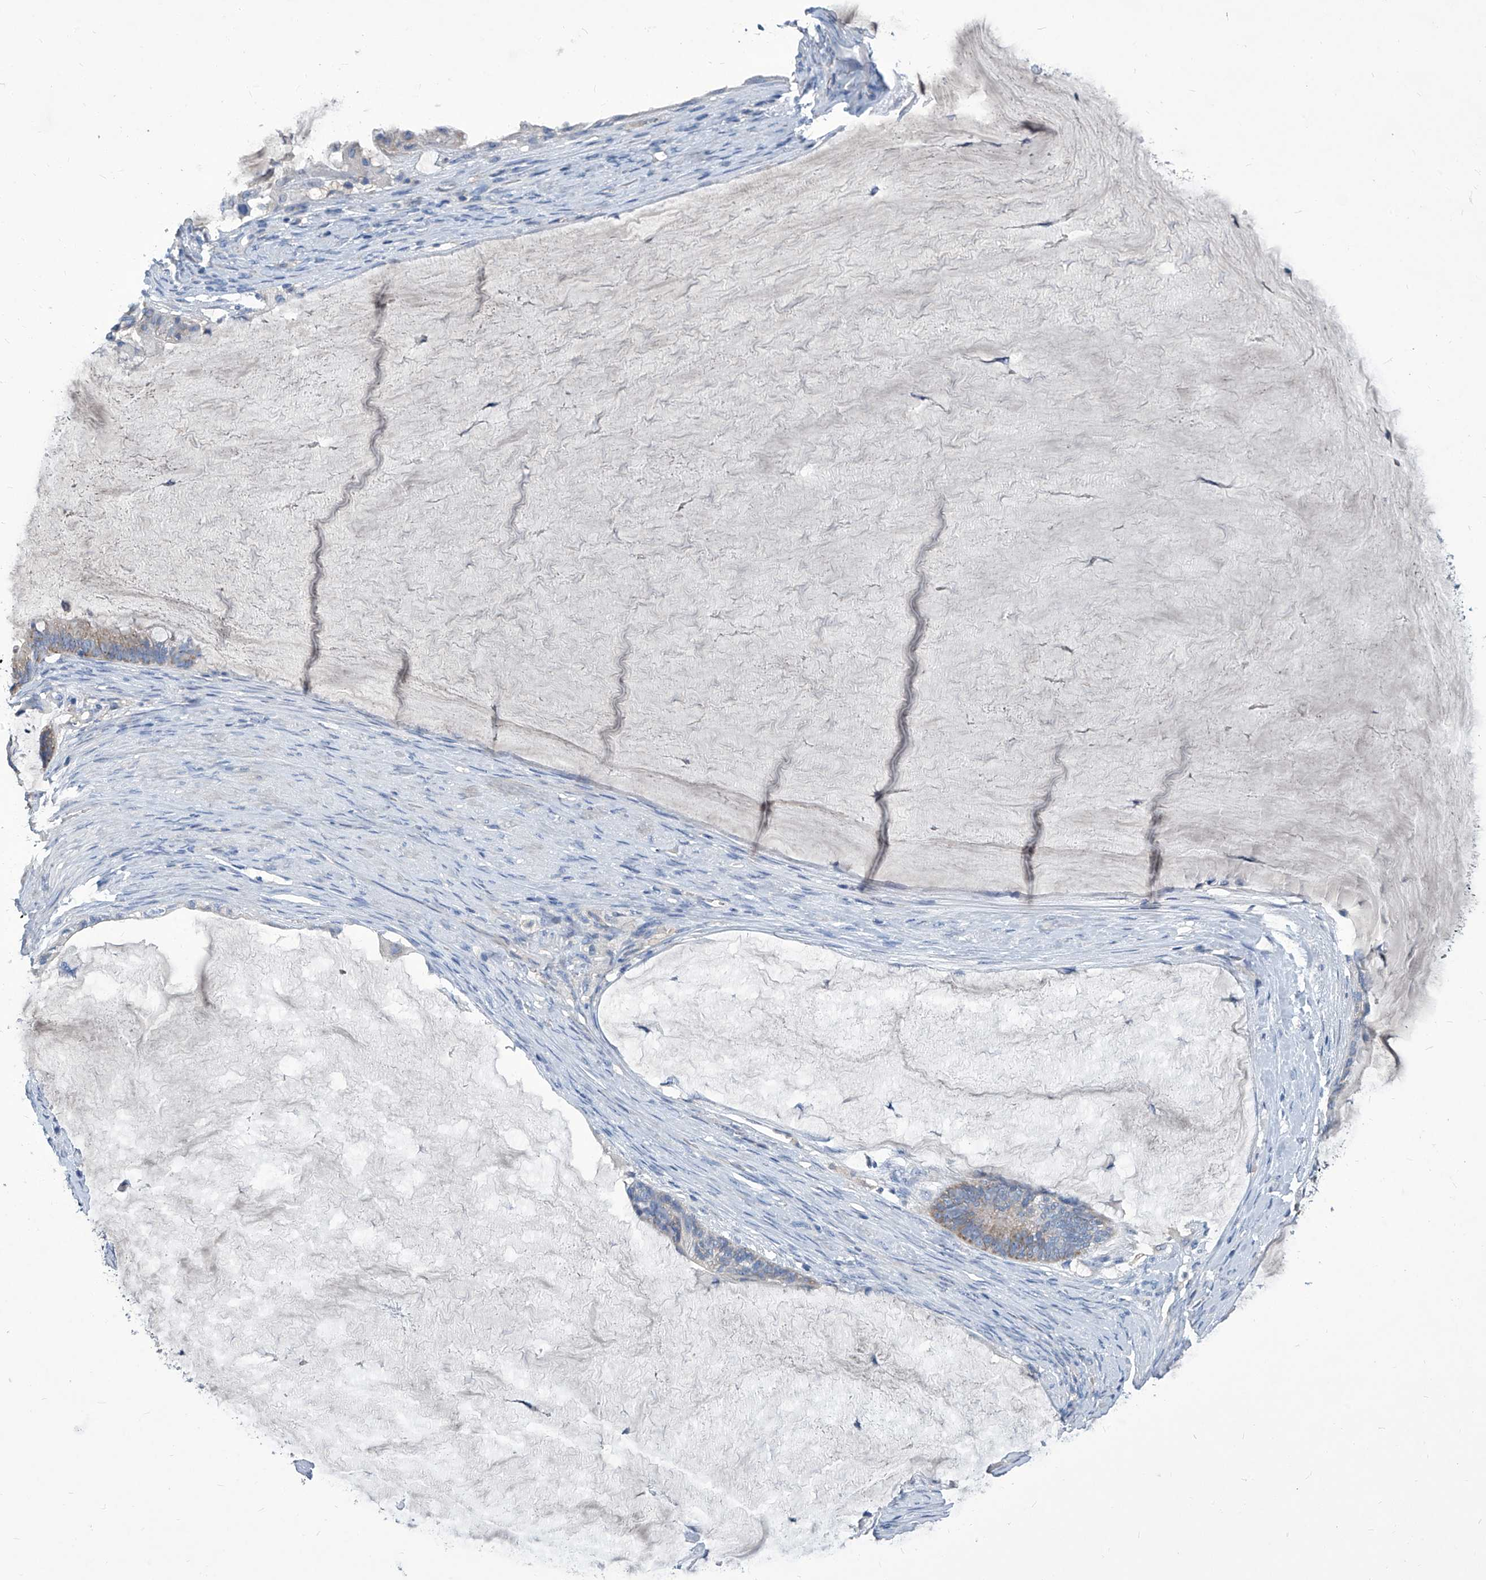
{"staining": {"intensity": "moderate", "quantity": "25%-75%", "location": "cytoplasmic/membranous"}, "tissue": "ovarian cancer", "cell_type": "Tumor cells", "image_type": "cancer", "snomed": [{"axis": "morphology", "description": "Cystadenocarcinoma, mucinous, NOS"}, {"axis": "topography", "description": "Ovary"}], "caption": "The image demonstrates a brown stain indicating the presence of a protein in the cytoplasmic/membranous of tumor cells in ovarian cancer. (DAB (3,3'-diaminobenzidine) IHC with brightfield microscopy, high magnification).", "gene": "MTARC1", "patient": {"sex": "female", "age": 61}}